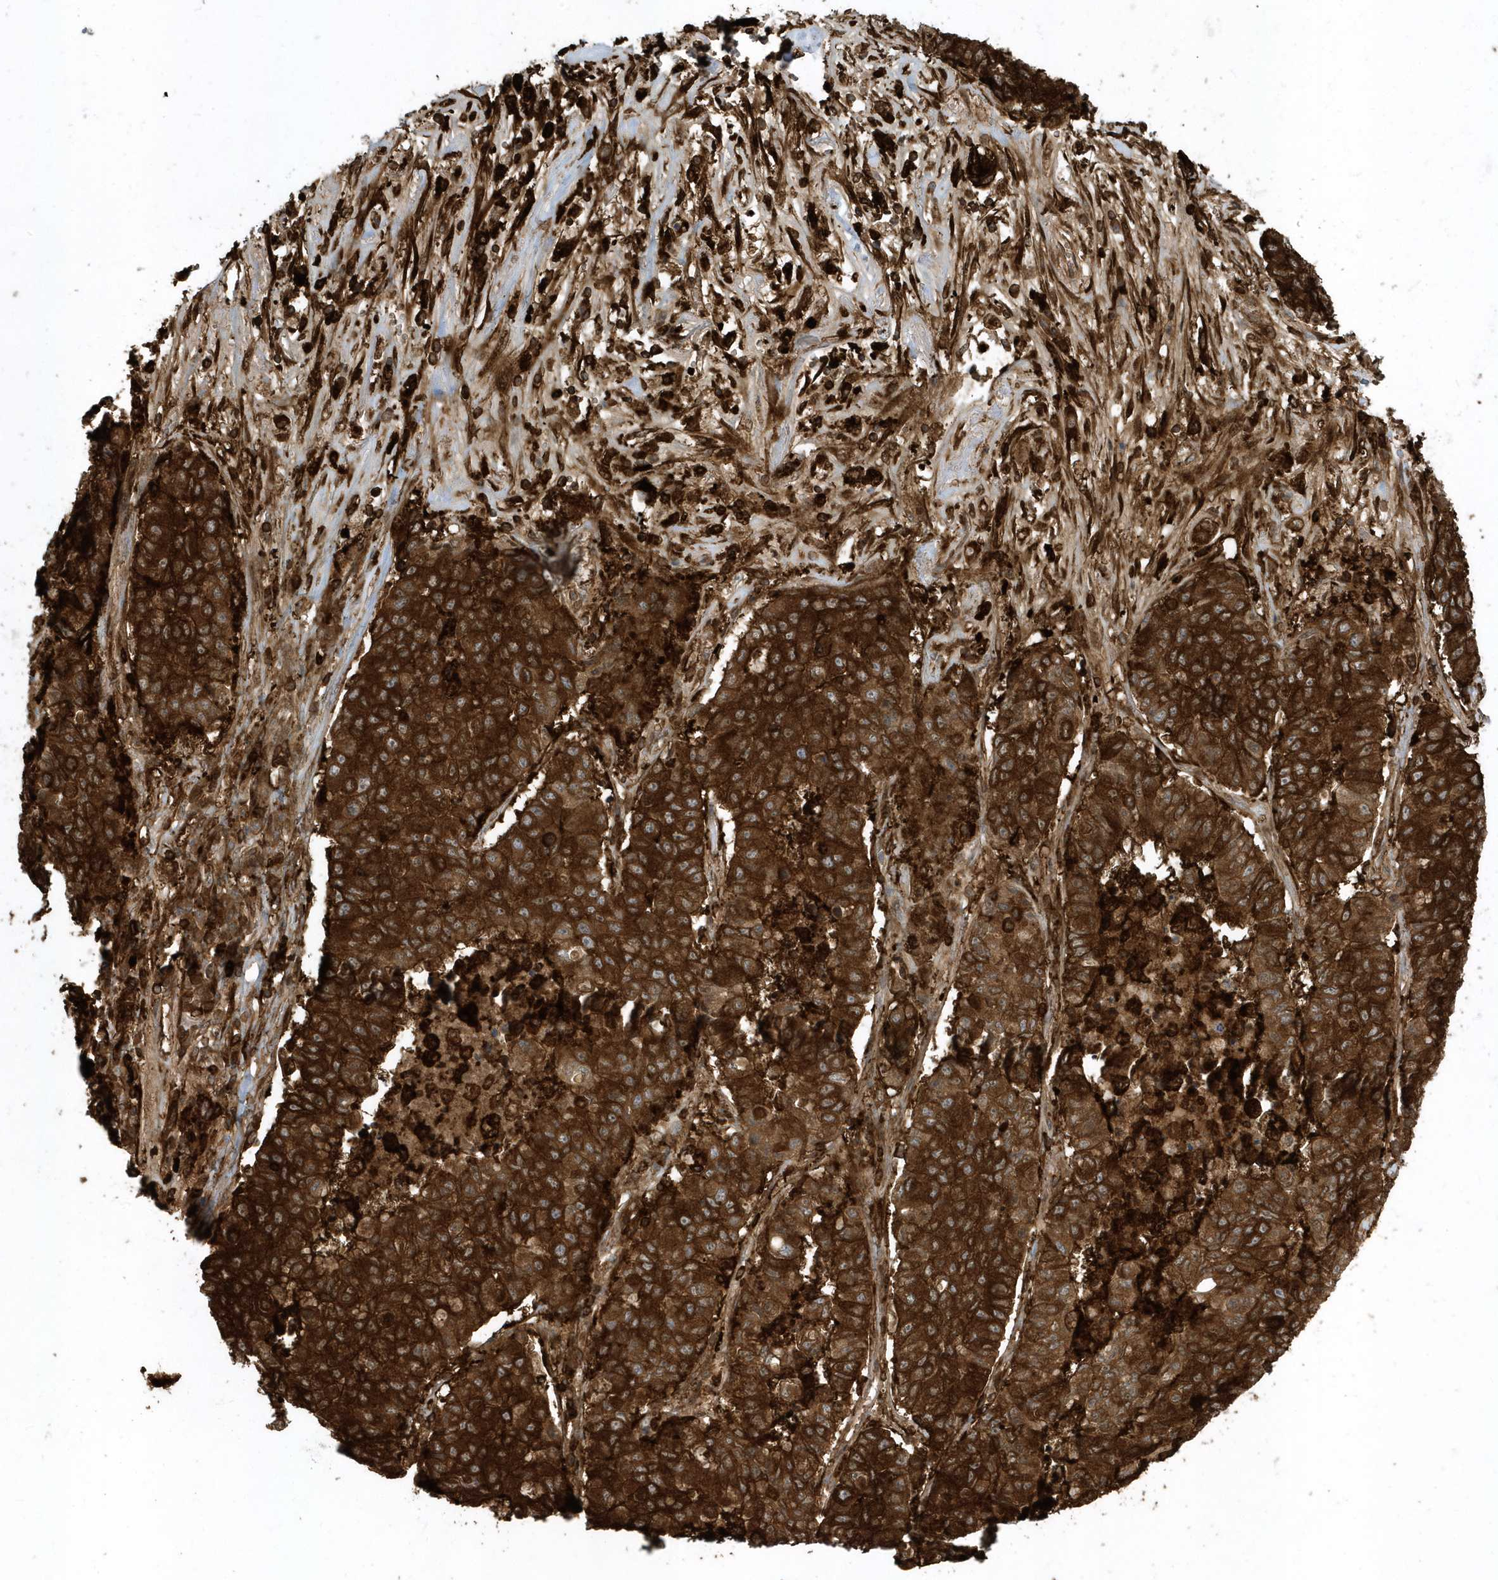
{"staining": {"intensity": "strong", "quantity": ">75%", "location": "cytoplasmic/membranous"}, "tissue": "lung cancer", "cell_type": "Tumor cells", "image_type": "cancer", "snomed": [{"axis": "morphology", "description": "Squamous cell carcinoma, NOS"}, {"axis": "topography", "description": "Lung"}], "caption": "Protein staining of lung squamous cell carcinoma tissue reveals strong cytoplasmic/membranous staining in approximately >75% of tumor cells.", "gene": "CLCN6", "patient": {"sex": "male", "age": 74}}